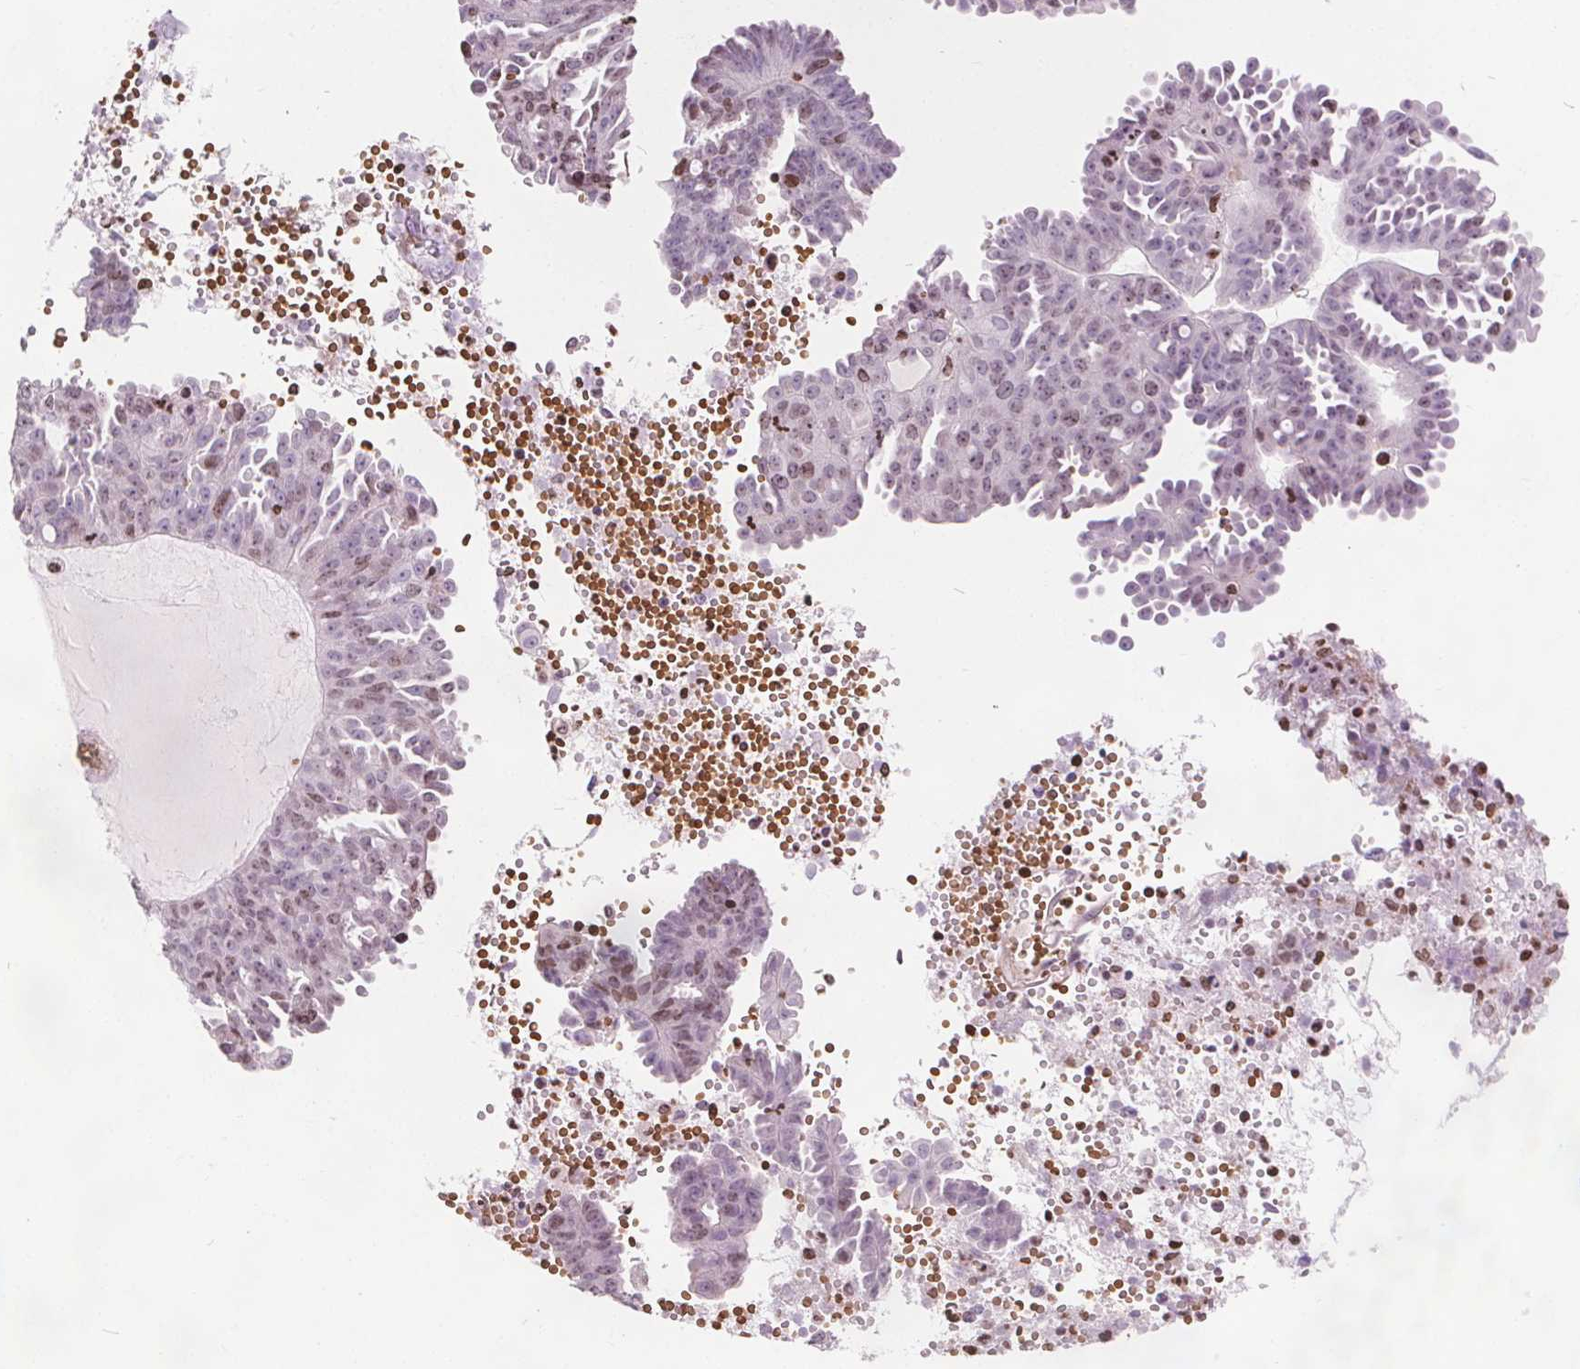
{"staining": {"intensity": "negative", "quantity": "none", "location": "none"}, "tissue": "ovarian cancer", "cell_type": "Tumor cells", "image_type": "cancer", "snomed": [{"axis": "morphology", "description": "Cystadenocarcinoma, serous, NOS"}, {"axis": "topography", "description": "Ovary"}], "caption": "Immunohistochemistry (IHC) of serous cystadenocarcinoma (ovarian) displays no positivity in tumor cells.", "gene": "ISLR2", "patient": {"sex": "female", "age": 71}}